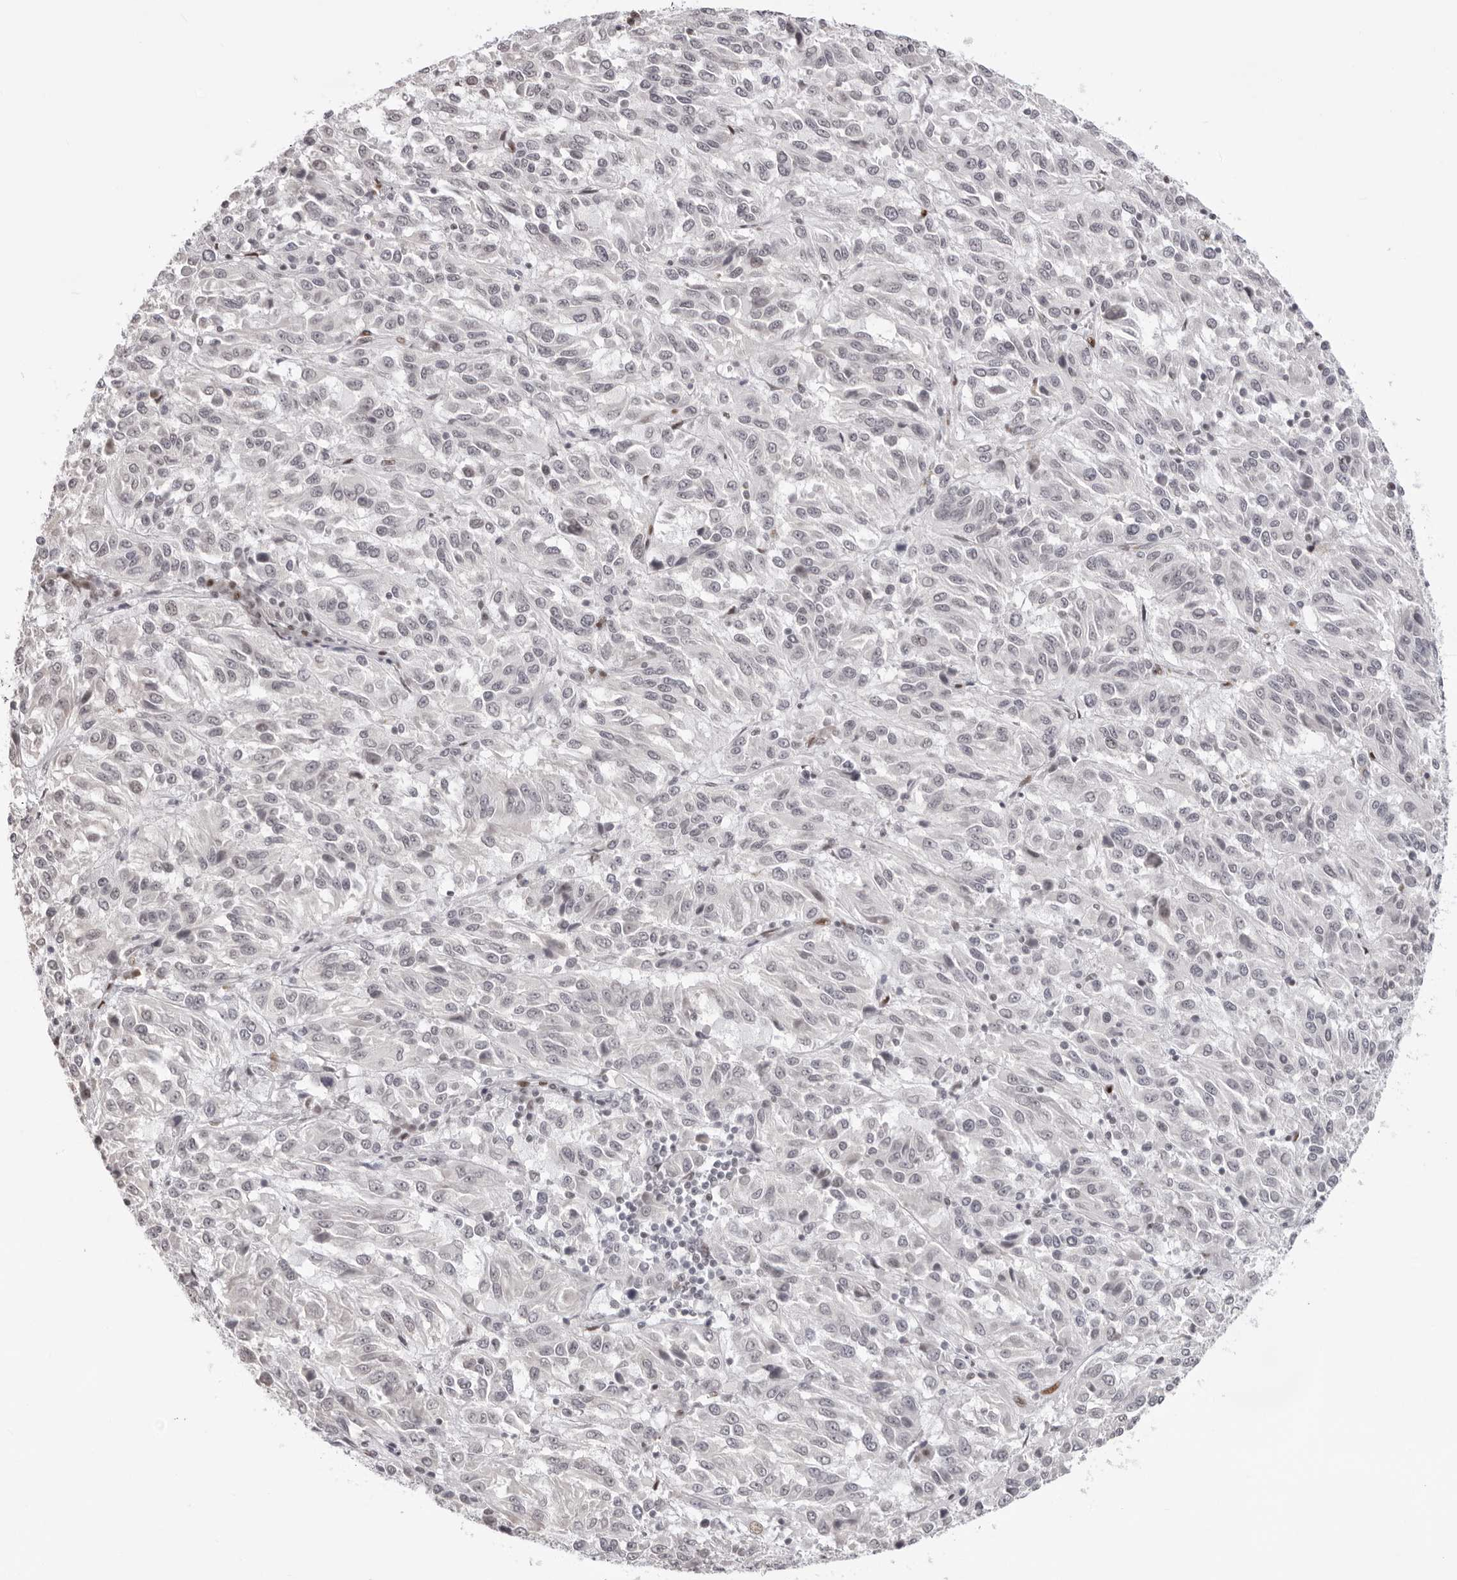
{"staining": {"intensity": "negative", "quantity": "none", "location": "none"}, "tissue": "melanoma", "cell_type": "Tumor cells", "image_type": "cancer", "snomed": [{"axis": "morphology", "description": "Malignant melanoma, Metastatic site"}, {"axis": "topography", "description": "Lung"}], "caption": "Immunohistochemical staining of malignant melanoma (metastatic site) exhibits no significant staining in tumor cells.", "gene": "NTPCR", "patient": {"sex": "male", "age": 64}}